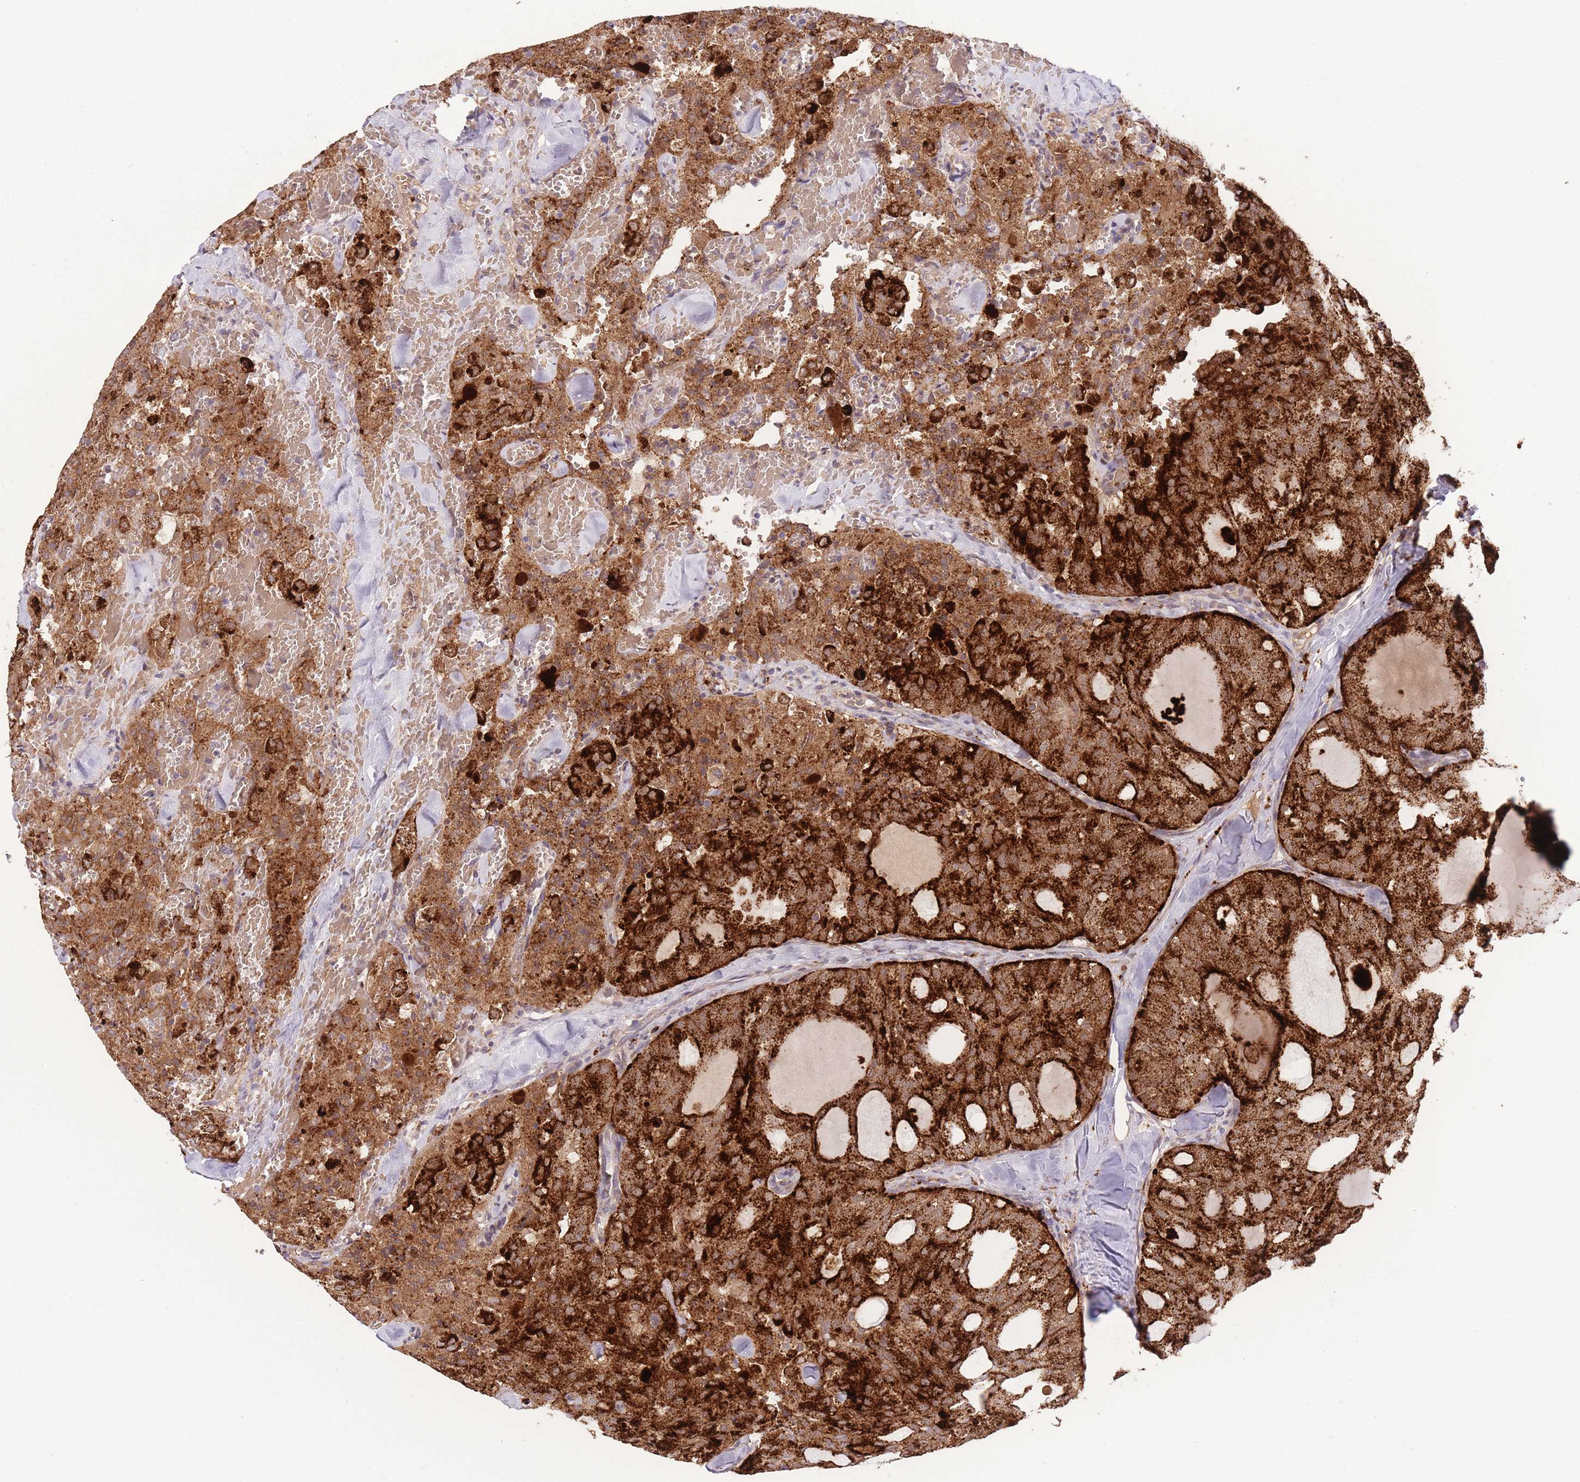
{"staining": {"intensity": "strong", "quantity": ">75%", "location": "cytoplasmic/membranous"}, "tissue": "thyroid cancer", "cell_type": "Tumor cells", "image_type": "cancer", "snomed": [{"axis": "morphology", "description": "Follicular adenoma carcinoma, NOS"}, {"axis": "topography", "description": "Thyroid gland"}], "caption": "IHC (DAB (3,3'-diaminobenzidine)) staining of human follicular adenoma carcinoma (thyroid) displays strong cytoplasmic/membranous protein staining in about >75% of tumor cells. (IHC, brightfield microscopy, high magnification).", "gene": "POLR3F", "patient": {"sex": "male", "age": 75}}